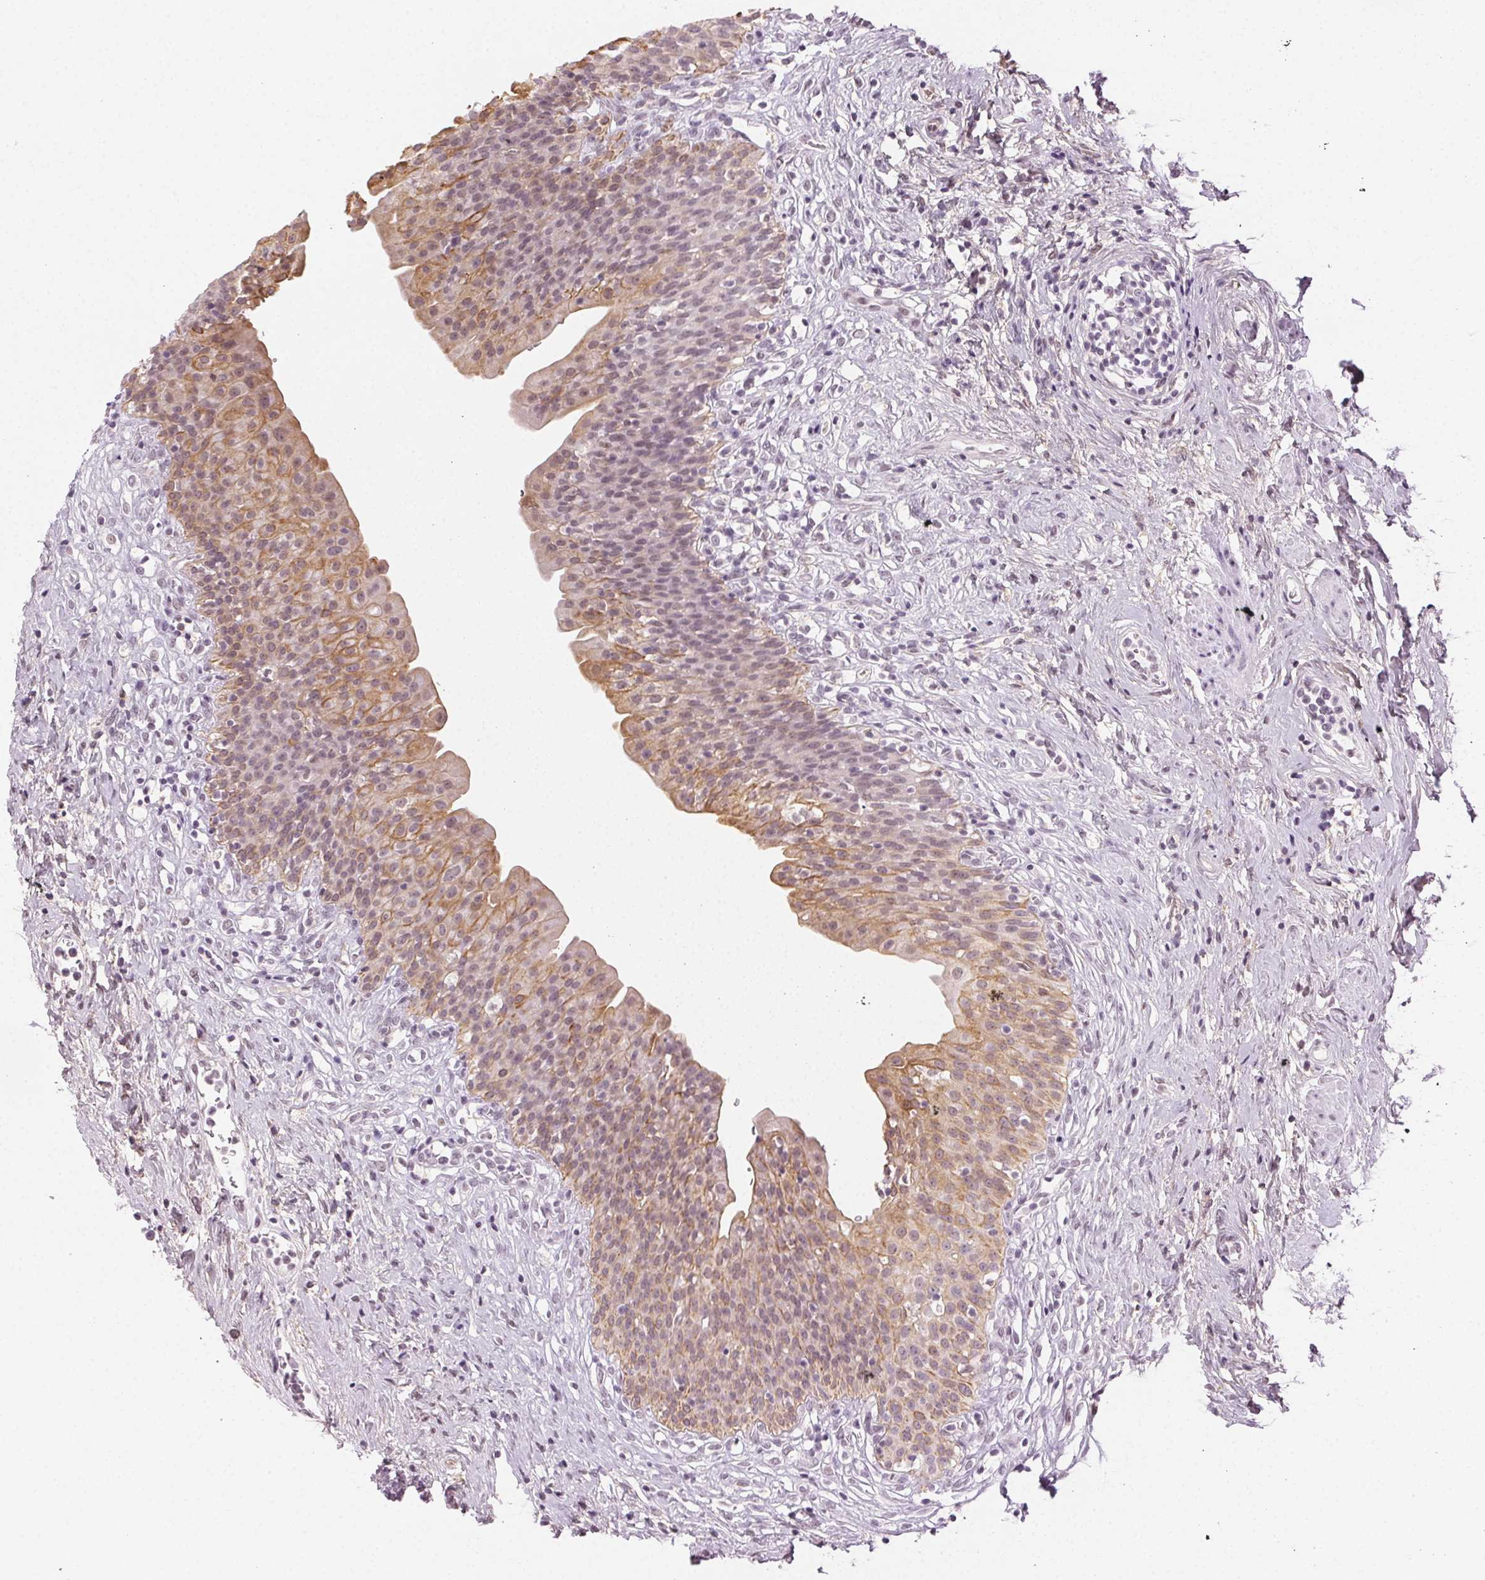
{"staining": {"intensity": "moderate", "quantity": "25%-75%", "location": "cytoplasmic/membranous"}, "tissue": "urinary bladder", "cell_type": "Urothelial cells", "image_type": "normal", "snomed": [{"axis": "morphology", "description": "Normal tissue, NOS"}, {"axis": "topography", "description": "Urinary bladder"}], "caption": "Urinary bladder stained for a protein (brown) displays moderate cytoplasmic/membranous positive positivity in about 25%-75% of urothelial cells.", "gene": "AIF1L", "patient": {"sex": "male", "age": 76}}